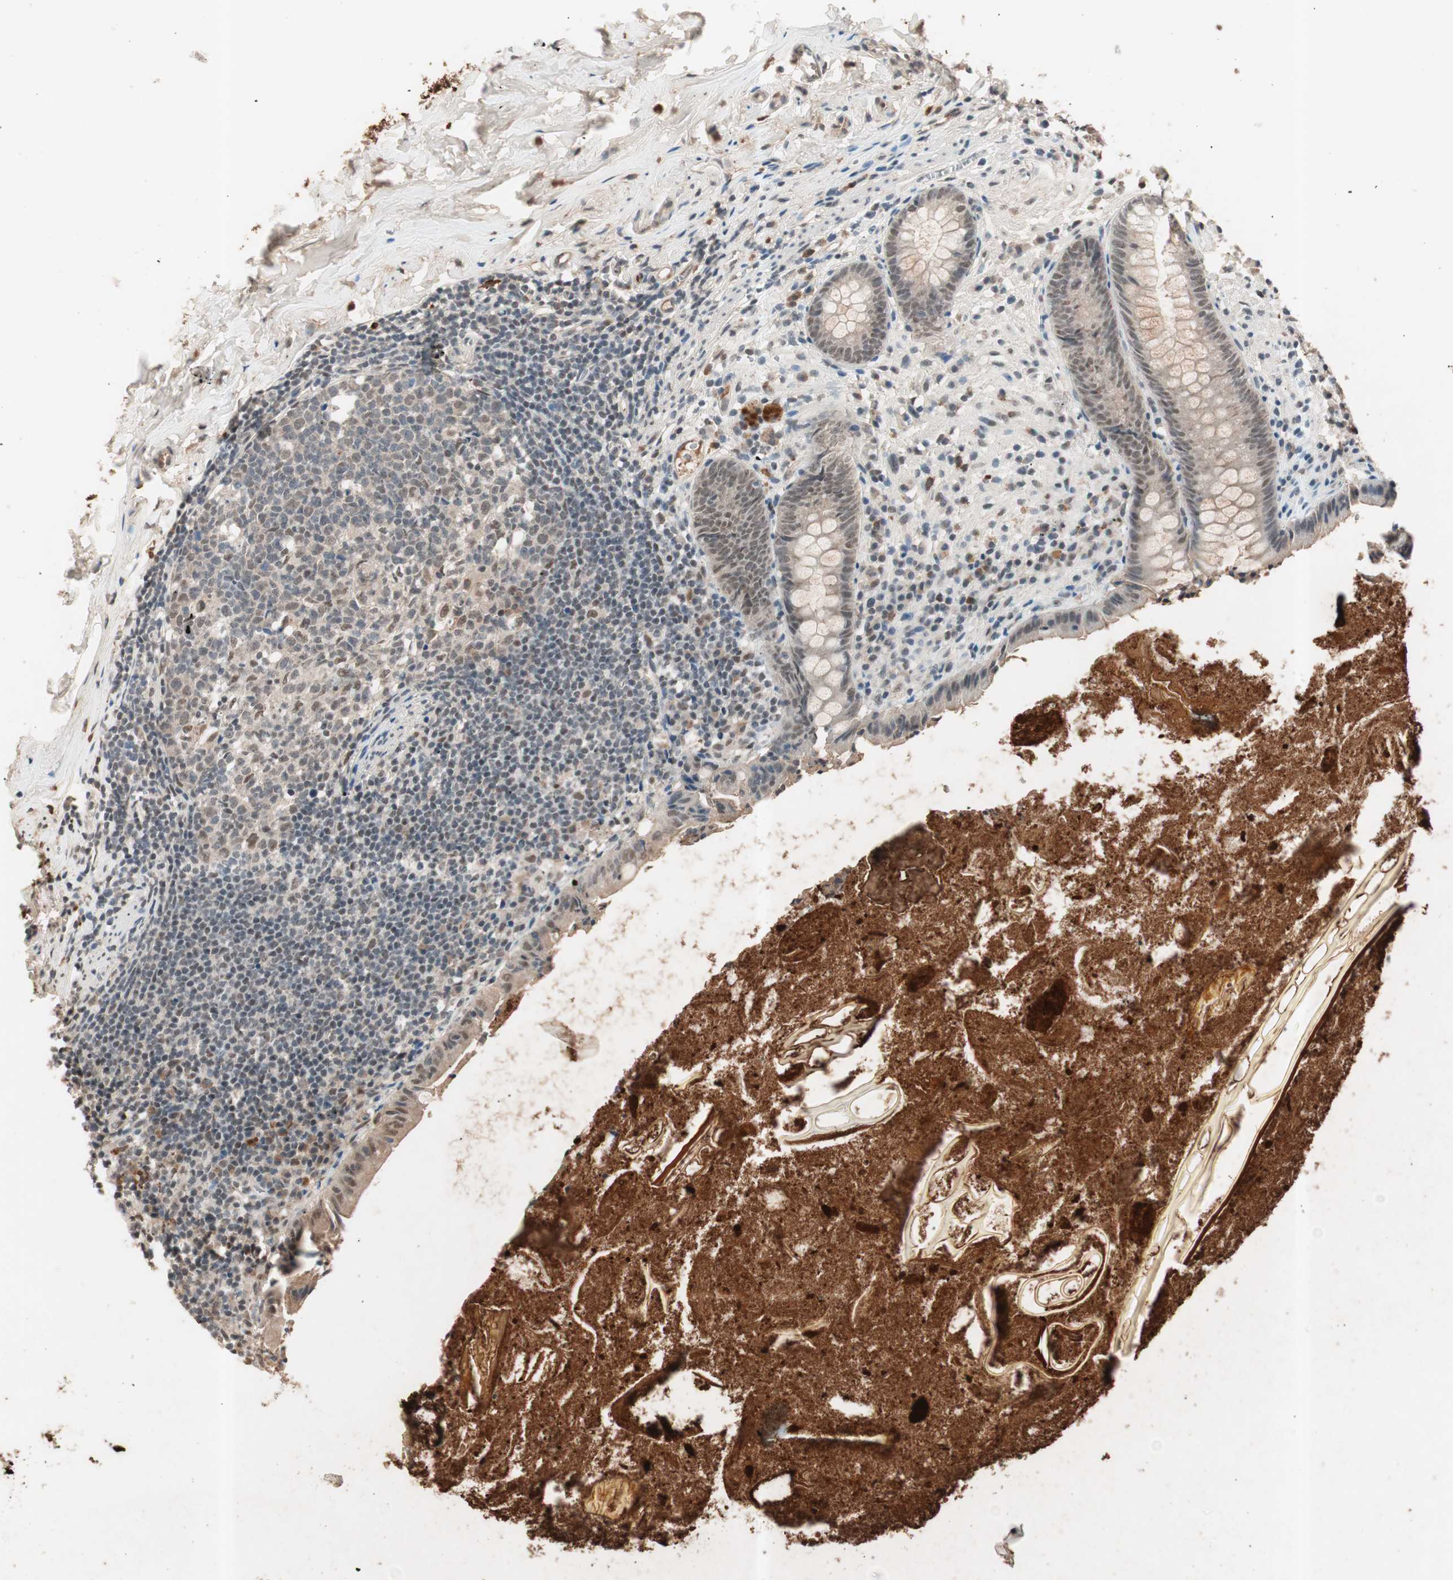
{"staining": {"intensity": "weak", "quantity": "25%-75%", "location": "nuclear"}, "tissue": "appendix", "cell_type": "Glandular cells", "image_type": "normal", "snomed": [{"axis": "morphology", "description": "Normal tissue, NOS"}, {"axis": "topography", "description": "Appendix"}], "caption": "IHC of benign human appendix exhibits low levels of weak nuclear expression in about 25%-75% of glandular cells.", "gene": "NFRKB", "patient": {"sex": "male", "age": 52}}